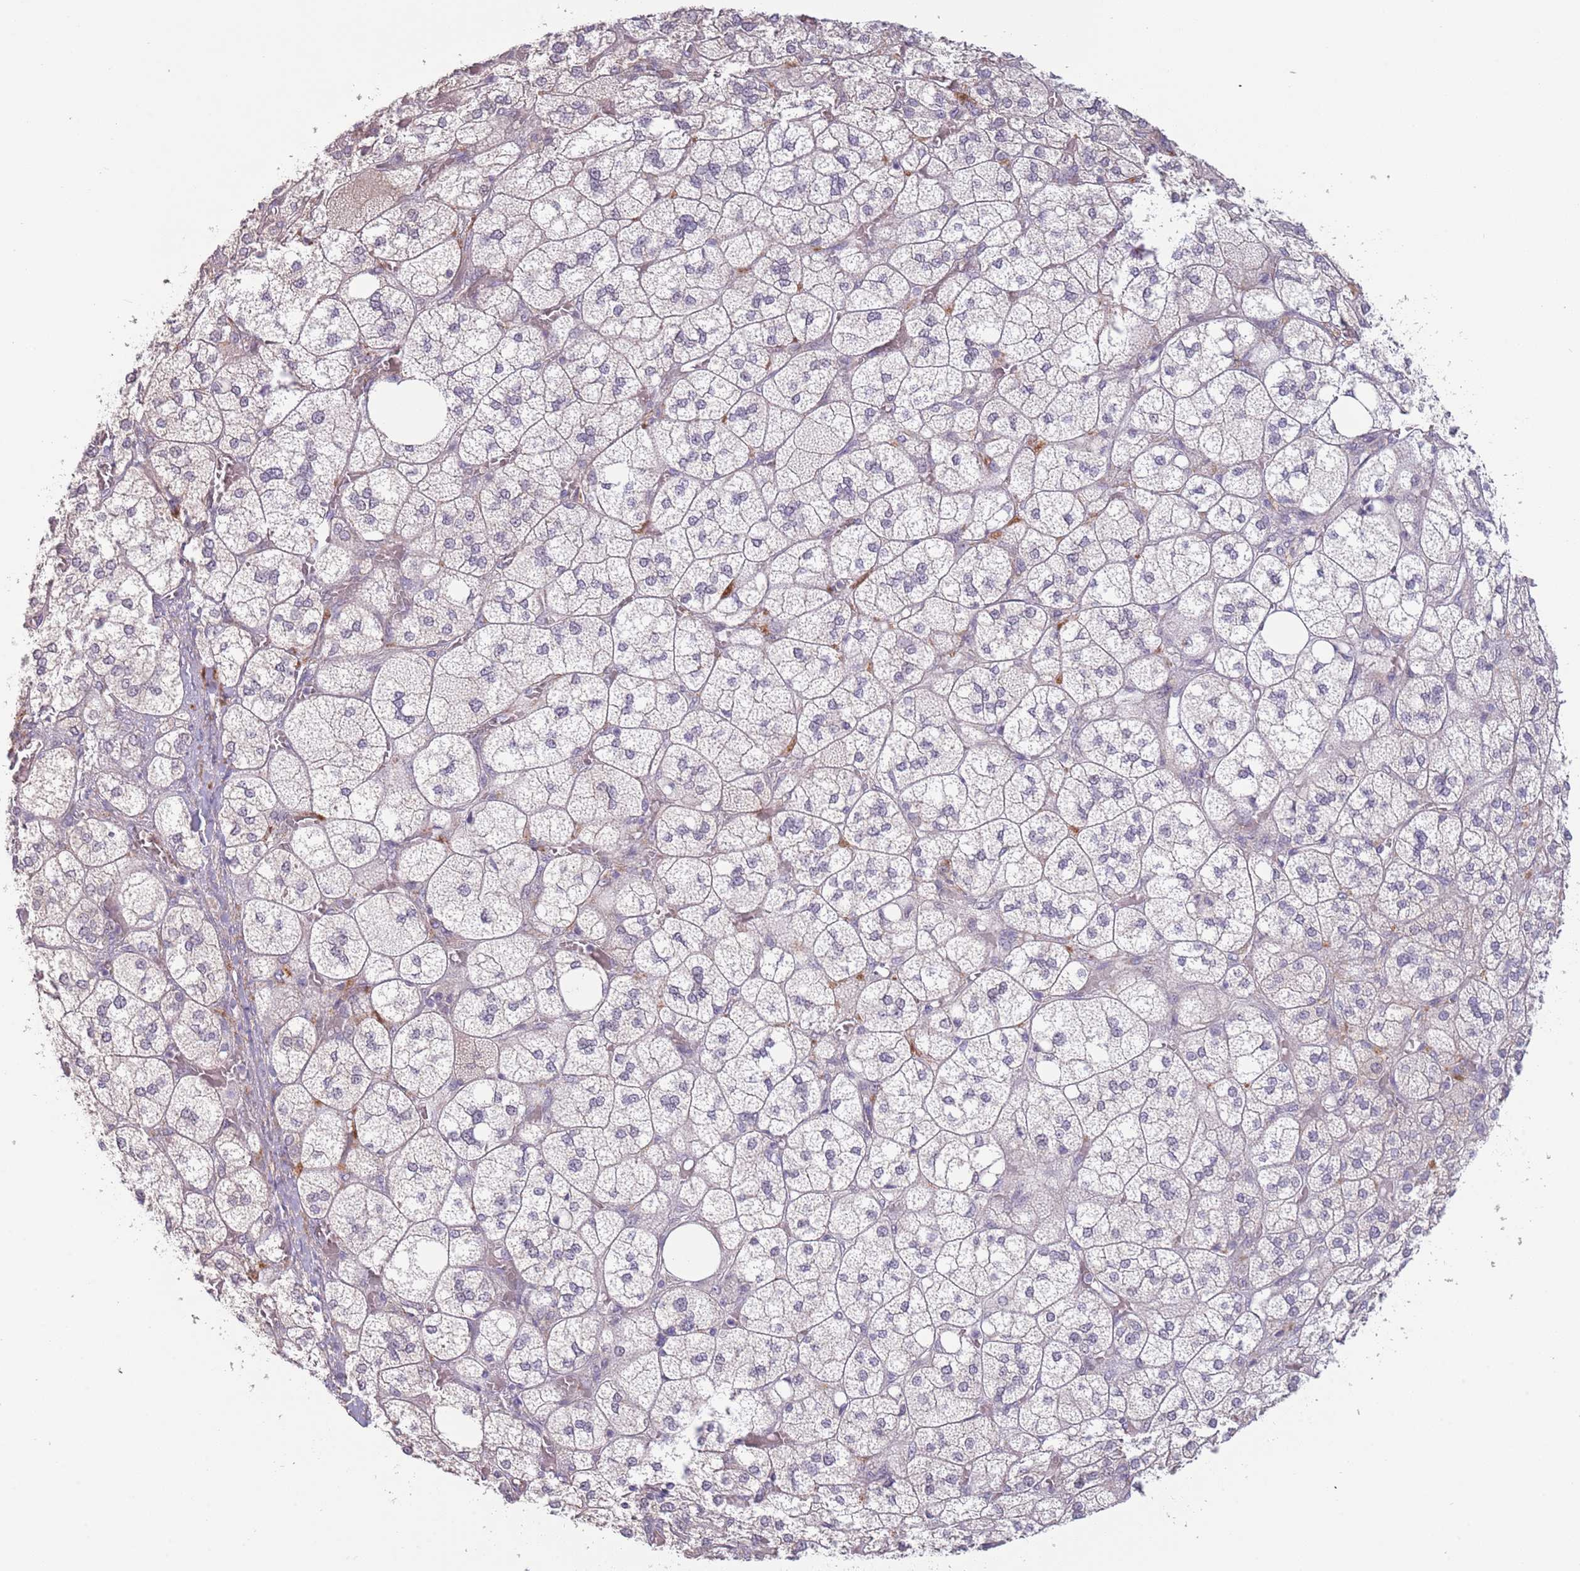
{"staining": {"intensity": "moderate", "quantity": "25%-75%", "location": "cytoplasmic/membranous"}, "tissue": "adrenal gland", "cell_type": "Glandular cells", "image_type": "normal", "snomed": [{"axis": "morphology", "description": "Normal tissue, NOS"}, {"axis": "topography", "description": "Adrenal gland"}], "caption": "Immunohistochemical staining of unremarkable human adrenal gland shows medium levels of moderate cytoplasmic/membranous expression in about 25%-75% of glandular cells.", "gene": "SAV1", "patient": {"sex": "male", "age": 61}}